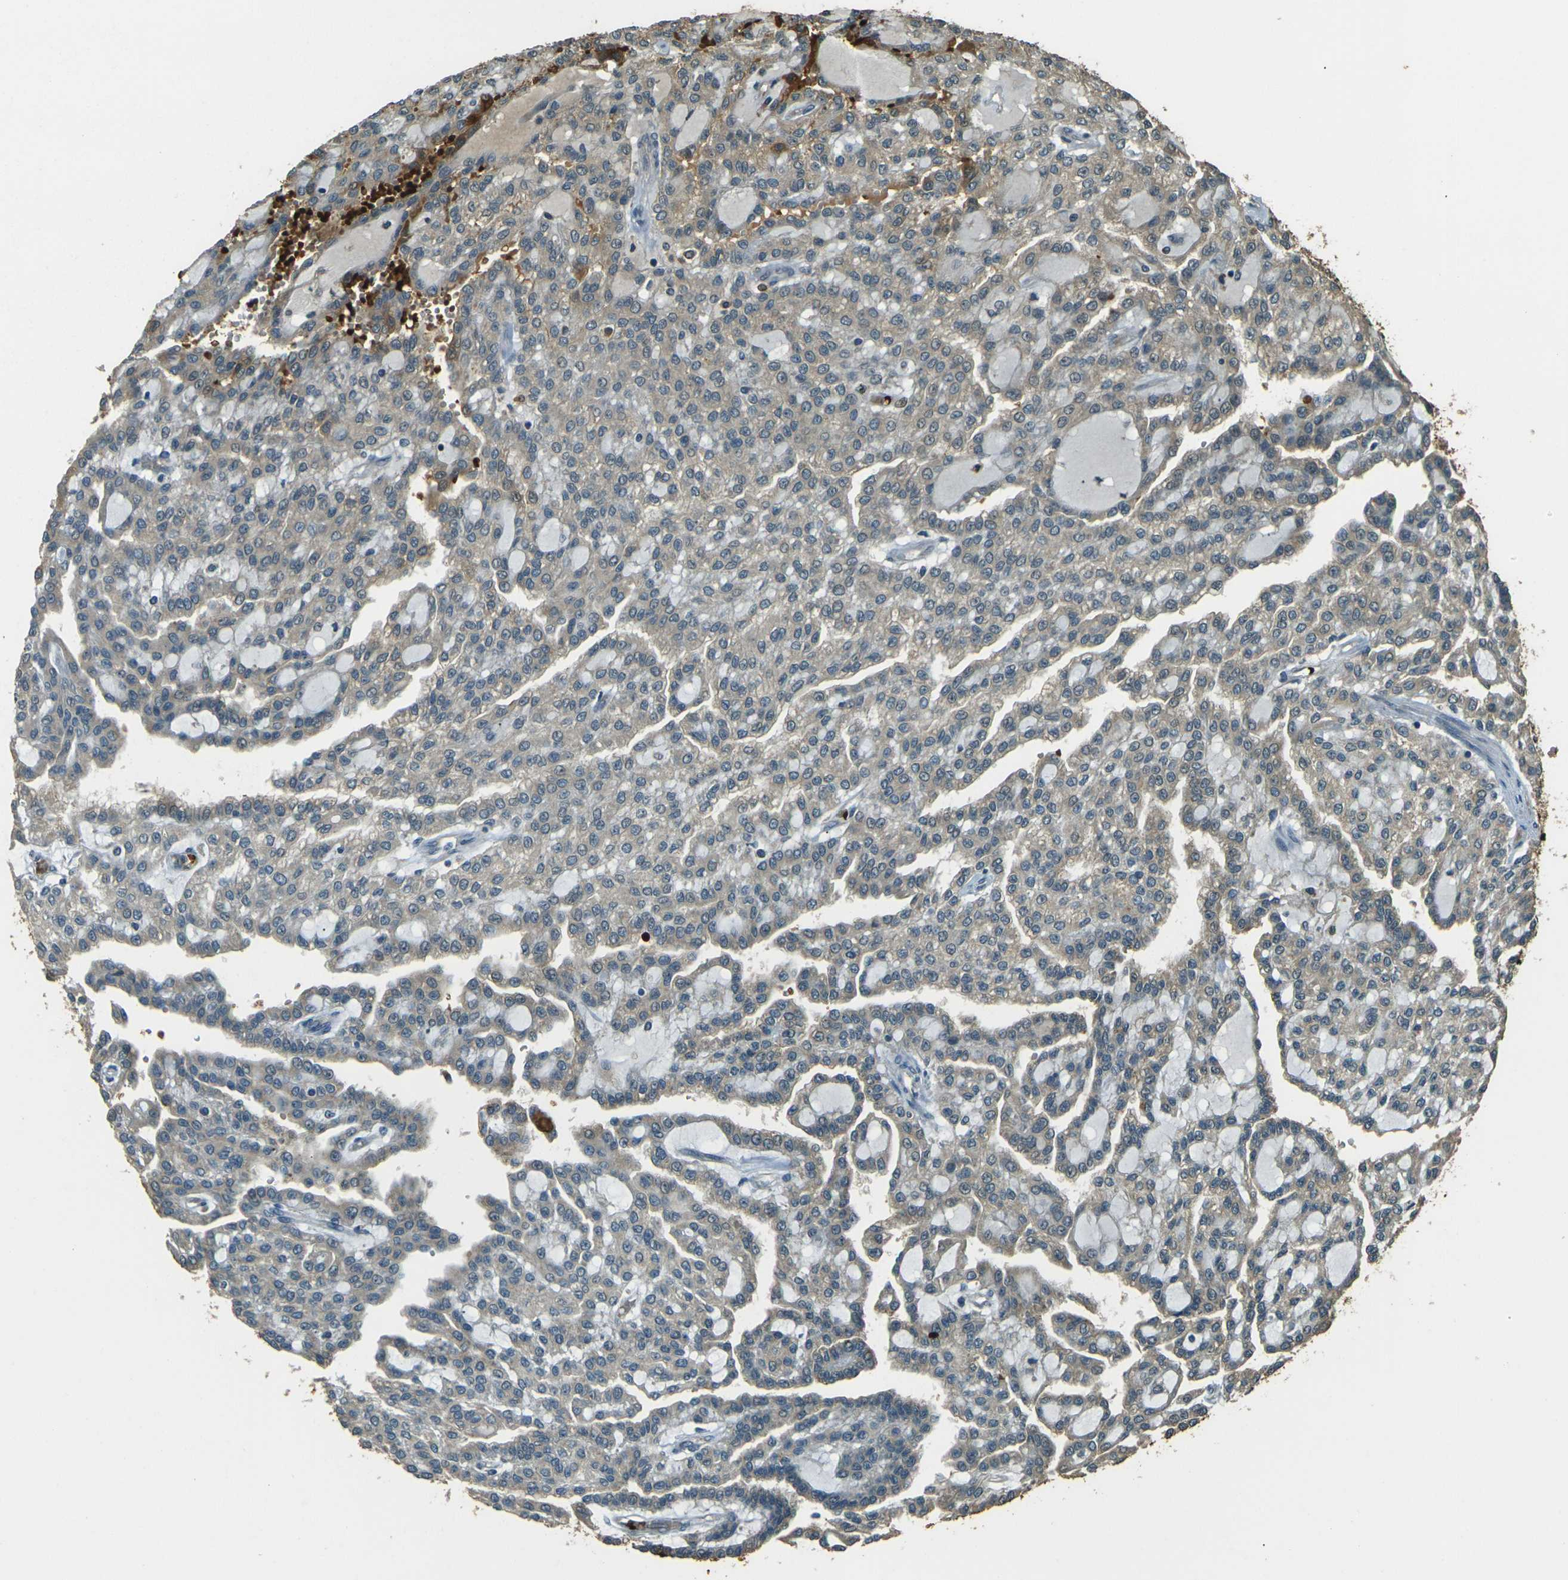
{"staining": {"intensity": "weak", "quantity": ">75%", "location": "cytoplasmic/membranous"}, "tissue": "renal cancer", "cell_type": "Tumor cells", "image_type": "cancer", "snomed": [{"axis": "morphology", "description": "Adenocarcinoma, NOS"}, {"axis": "topography", "description": "Kidney"}], "caption": "A low amount of weak cytoplasmic/membranous expression is present in about >75% of tumor cells in renal cancer tissue. The protein of interest is stained brown, and the nuclei are stained in blue (DAB IHC with brightfield microscopy, high magnification).", "gene": "TOR1A", "patient": {"sex": "male", "age": 63}}